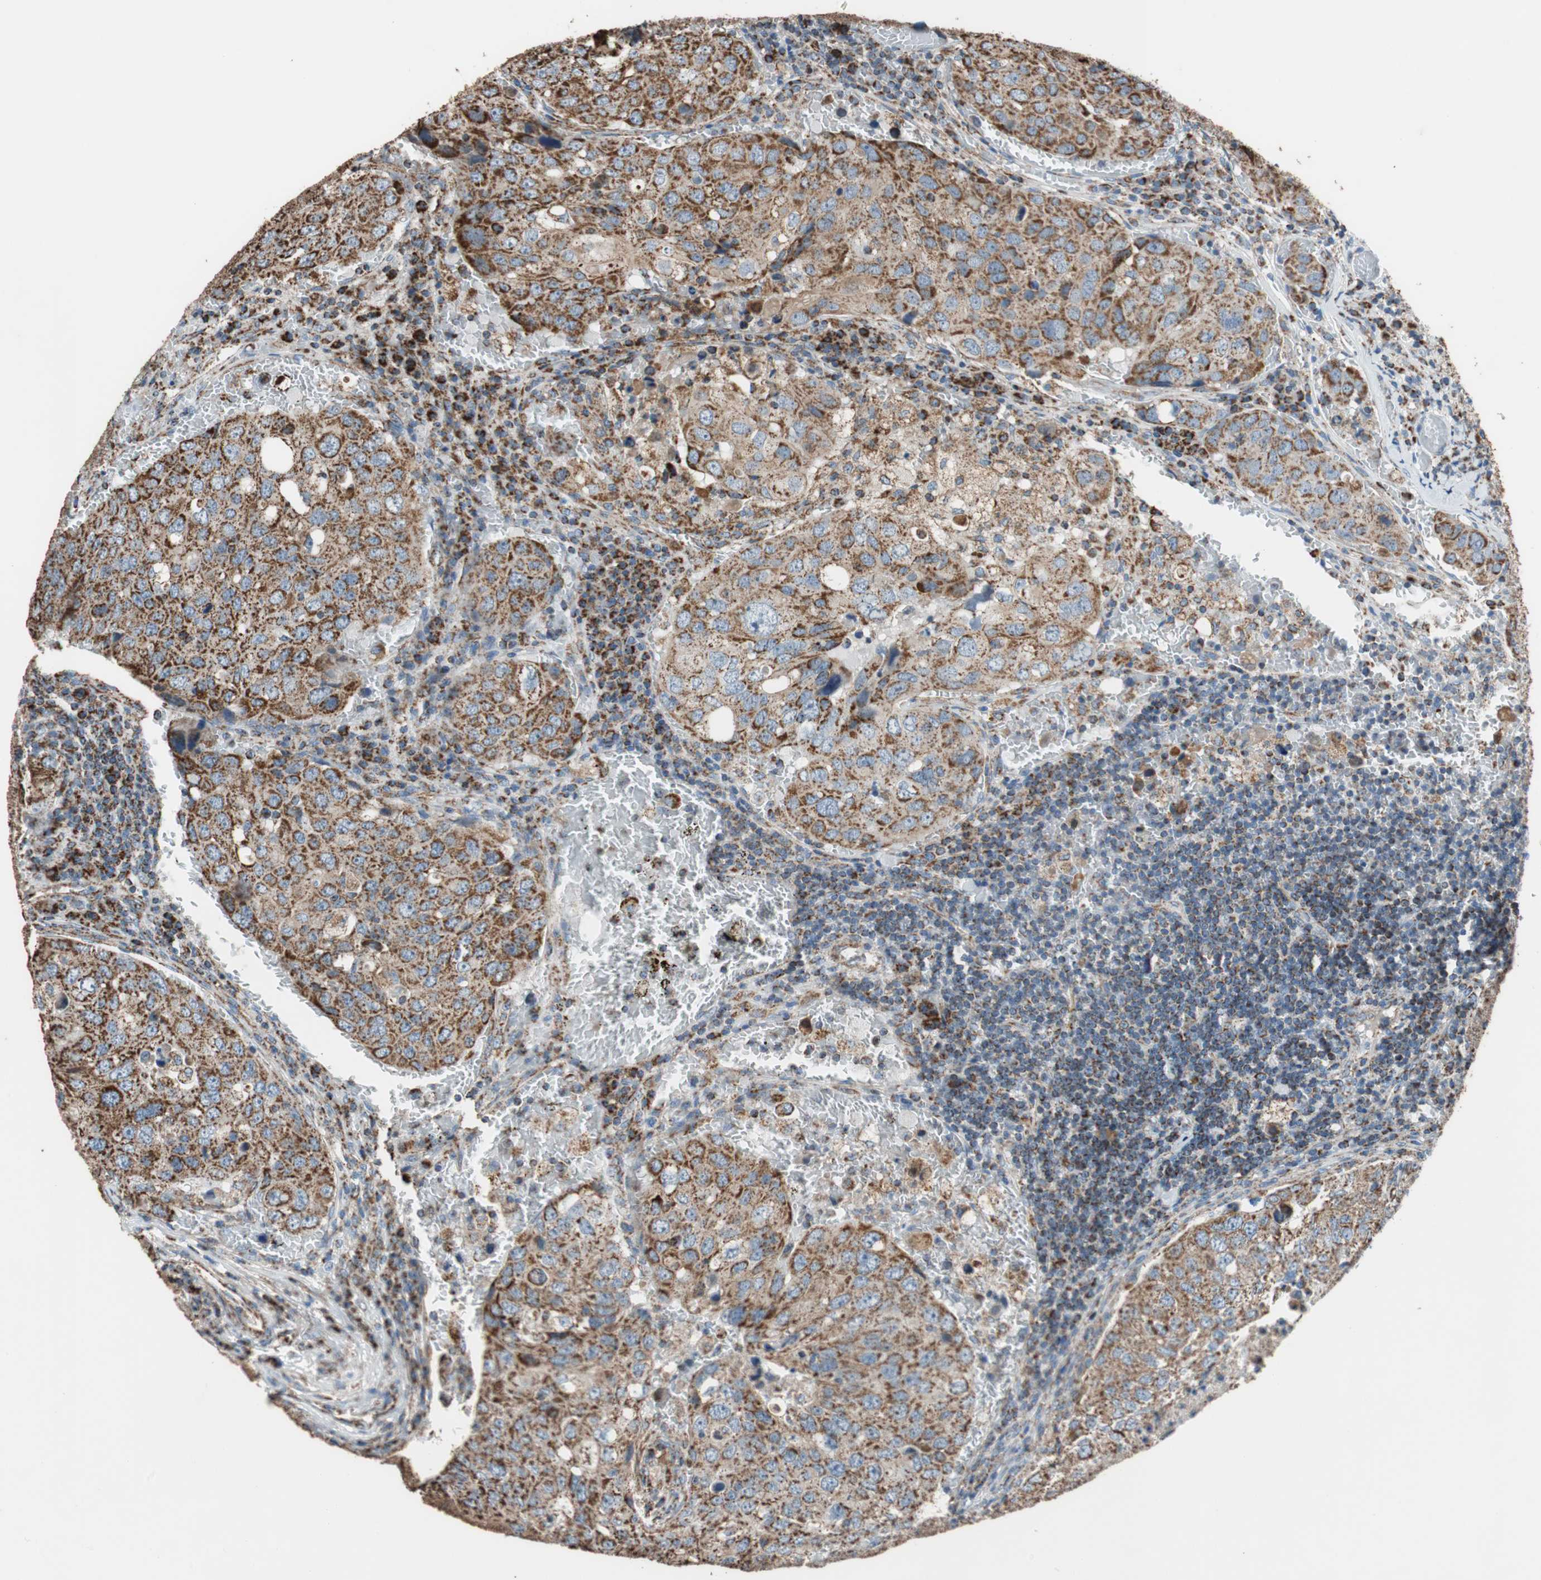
{"staining": {"intensity": "strong", "quantity": ">75%", "location": "cytoplasmic/membranous"}, "tissue": "urothelial cancer", "cell_type": "Tumor cells", "image_type": "cancer", "snomed": [{"axis": "morphology", "description": "Urothelial carcinoma, High grade"}, {"axis": "topography", "description": "Lymph node"}, {"axis": "topography", "description": "Urinary bladder"}], "caption": "Protein staining by immunohistochemistry (IHC) demonstrates strong cytoplasmic/membranous expression in approximately >75% of tumor cells in urothelial cancer.", "gene": "PCSK4", "patient": {"sex": "male", "age": 51}}